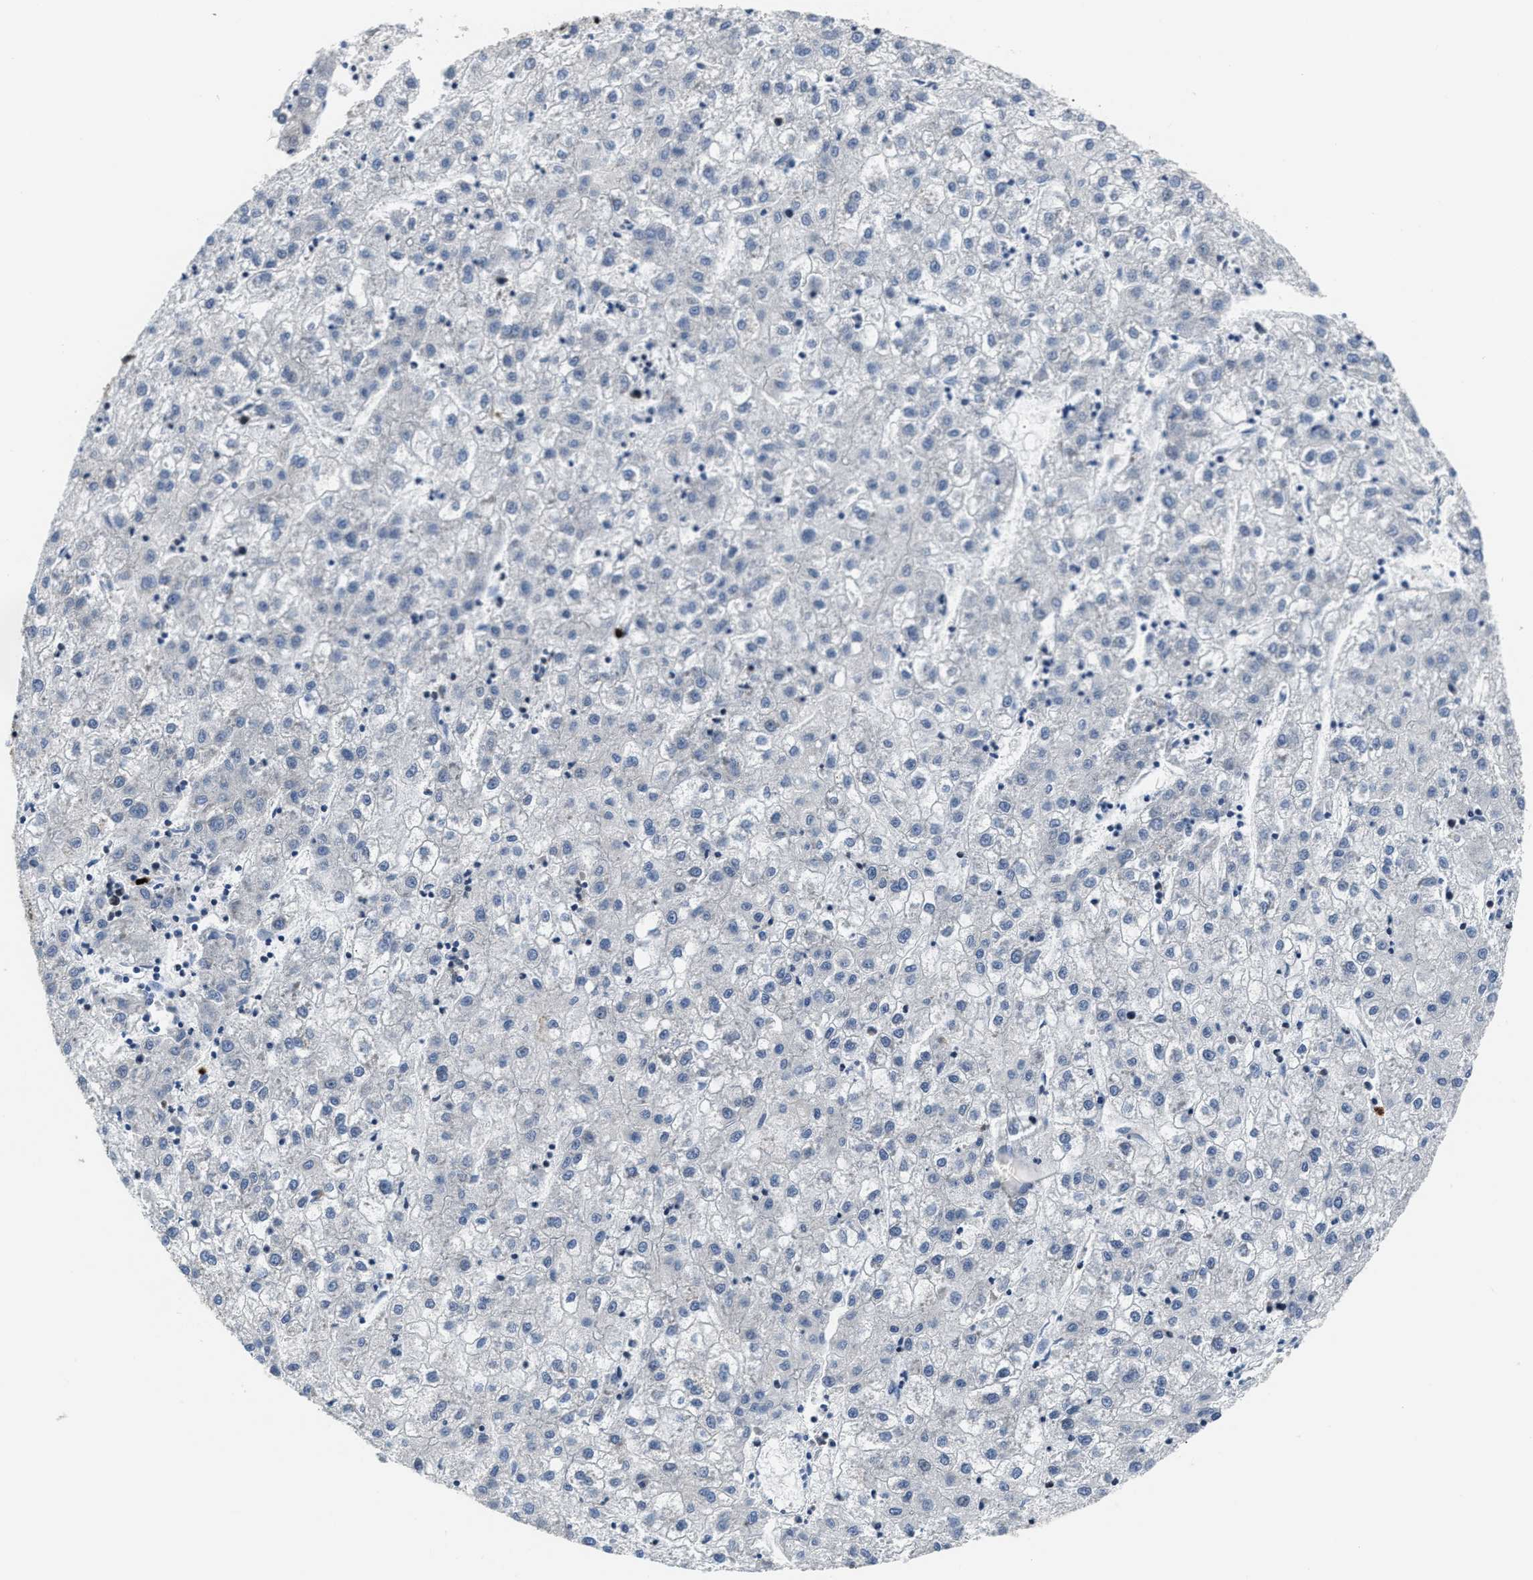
{"staining": {"intensity": "negative", "quantity": "none", "location": "none"}, "tissue": "liver cancer", "cell_type": "Tumor cells", "image_type": "cancer", "snomed": [{"axis": "morphology", "description": "Carcinoma, Hepatocellular, NOS"}, {"axis": "topography", "description": "Liver"}], "caption": "An immunohistochemistry (IHC) micrograph of liver cancer is shown. There is no staining in tumor cells of liver cancer. The staining was performed using DAB to visualize the protein expression in brown, while the nuclei were stained in blue with hematoxylin (Magnification: 20x).", "gene": "CCNDBP1", "patient": {"sex": "male", "age": 72}}